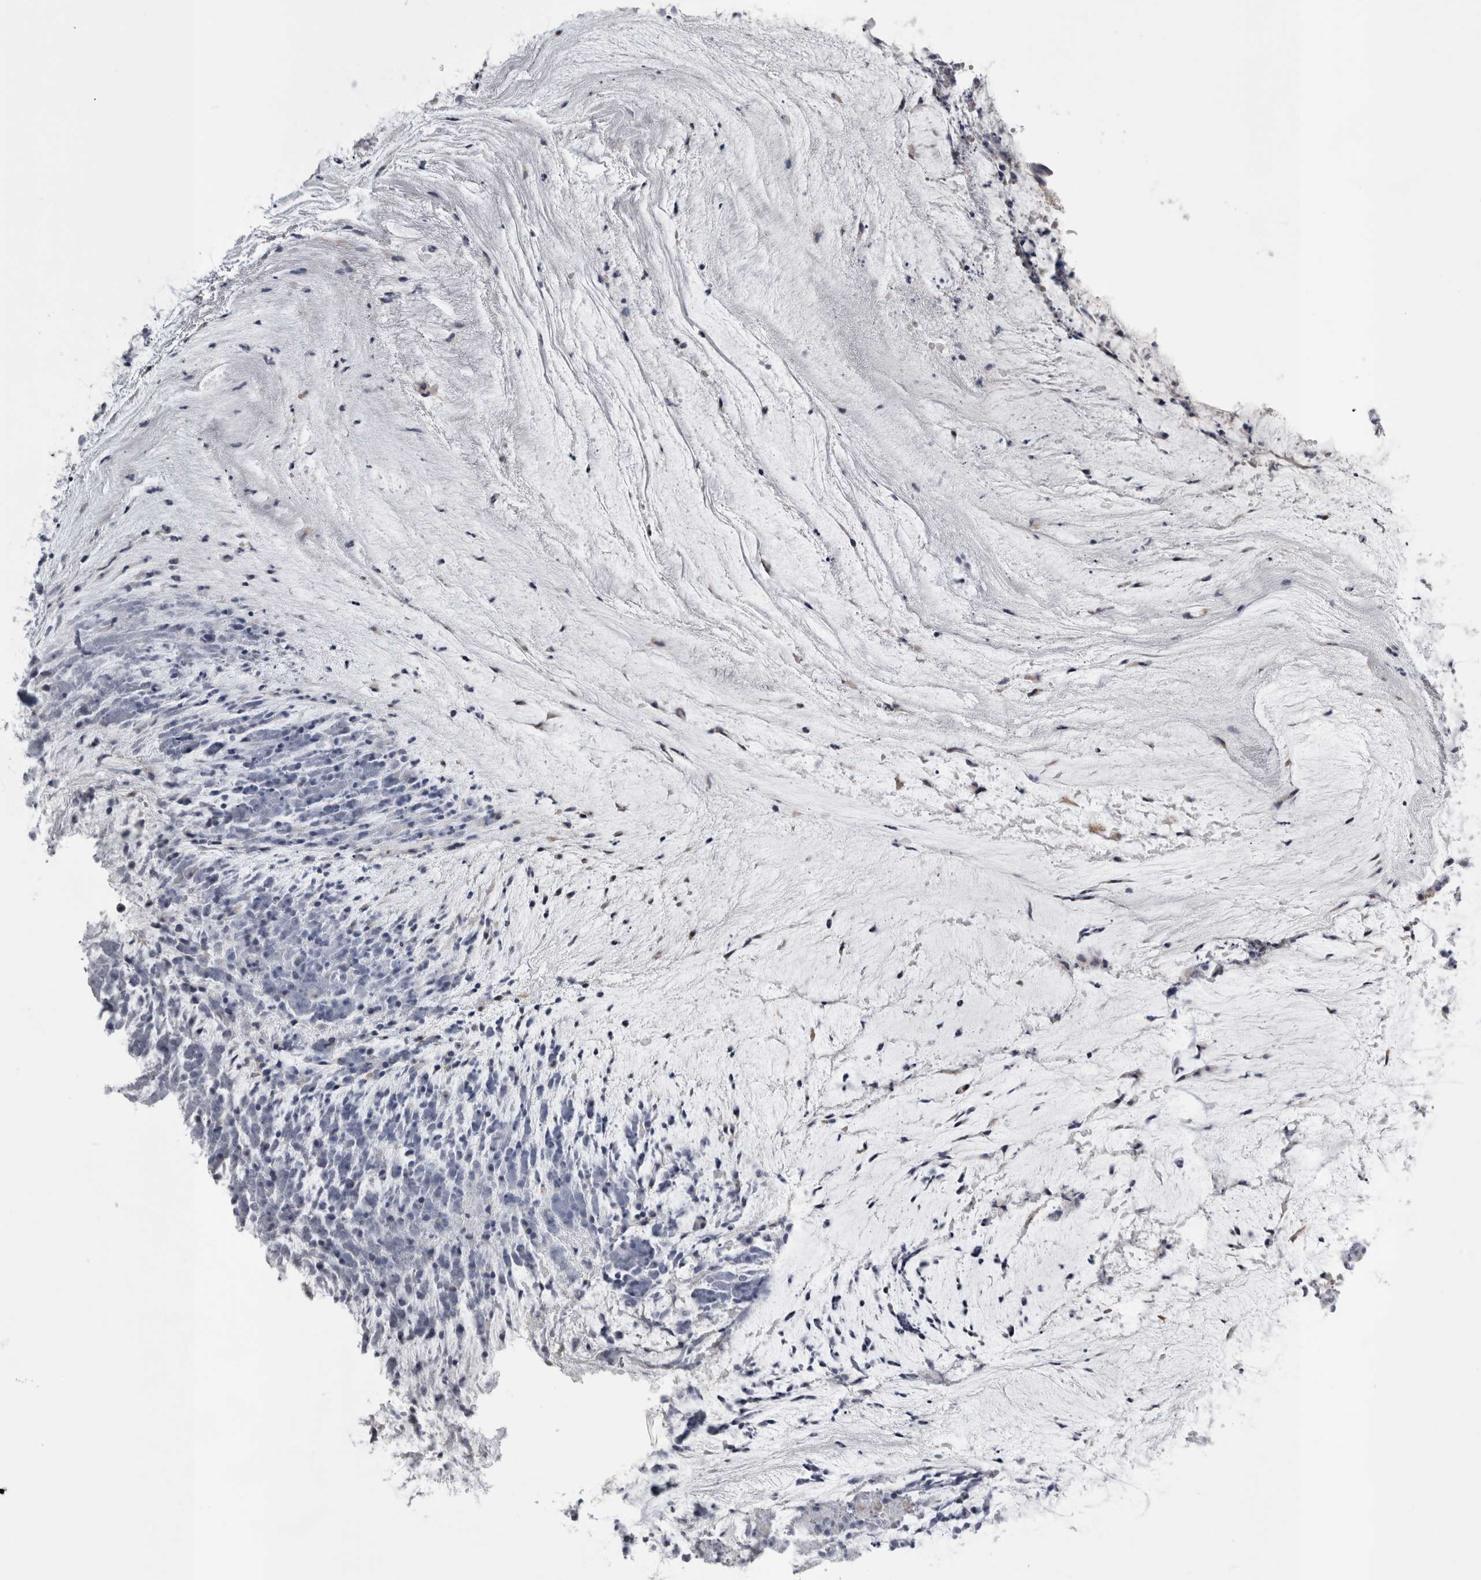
{"staining": {"intensity": "negative", "quantity": "none", "location": "none"}, "tissue": "colorectal cancer", "cell_type": "Tumor cells", "image_type": "cancer", "snomed": [{"axis": "morphology", "description": "Adenocarcinoma, NOS"}, {"axis": "topography", "description": "Colon"}], "caption": "DAB (3,3'-diaminobenzidine) immunohistochemical staining of colorectal cancer reveals no significant expression in tumor cells. (DAB immunohistochemistry, high magnification).", "gene": "DHRS4", "patient": {"sex": "female", "age": 66}}